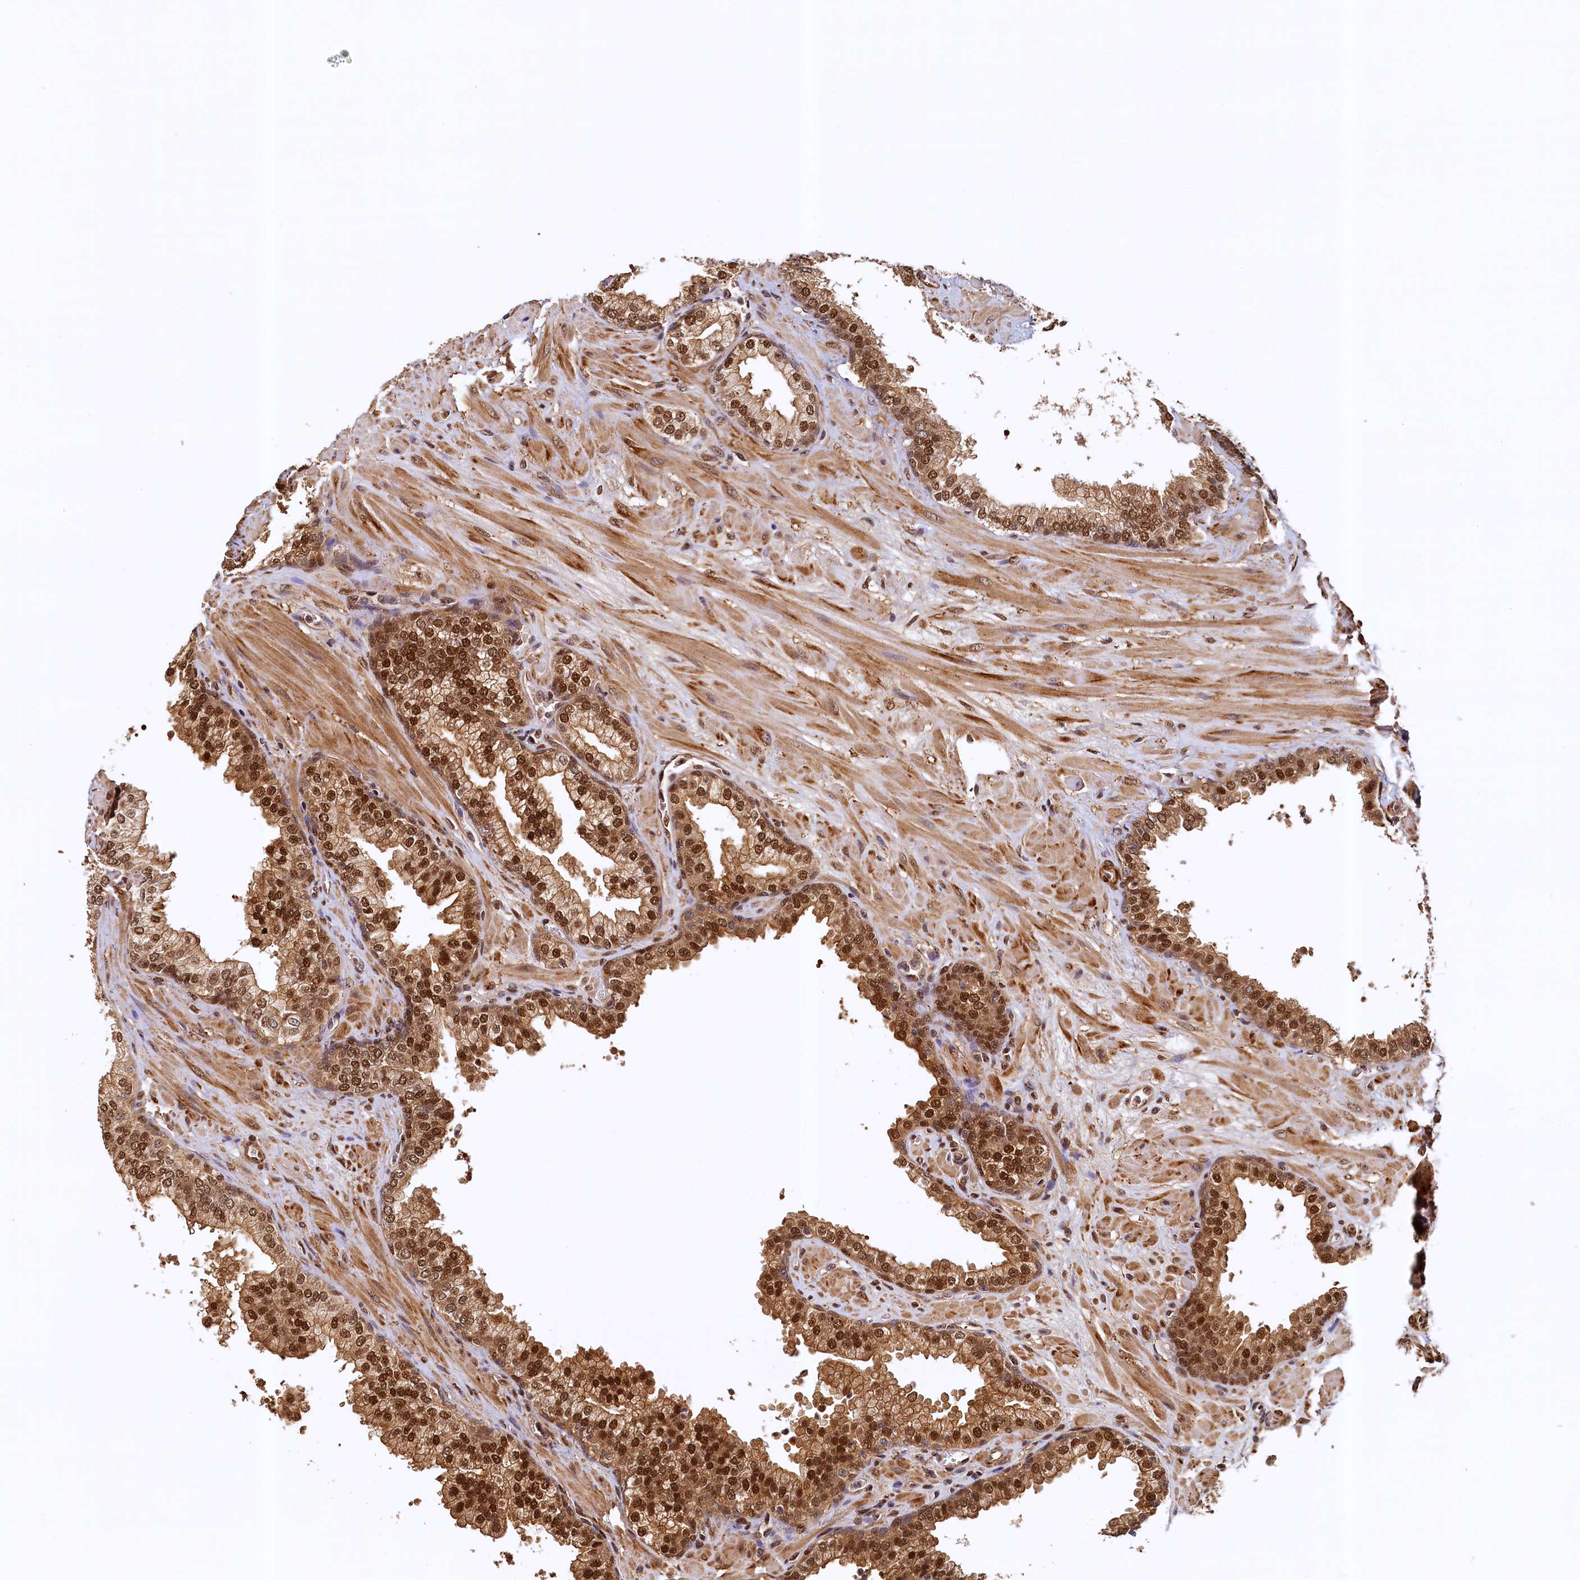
{"staining": {"intensity": "moderate", "quantity": ">75%", "location": "cytoplasmic/membranous,nuclear"}, "tissue": "prostate", "cell_type": "Glandular cells", "image_type": "normal", "snomed": [{"axis": "morphology", "description": "Normal tissue, NOS"}, {"axis": "topography", "description": "Prostate"}], "caption": "IHC (DAB) staining of benign prostate displays moderate cytoplasmic/membranous,nuclear protein expression in about >75% of glandular cells.", "gene": "UBL7", "patient": {"sex": "male", "age": 60}}